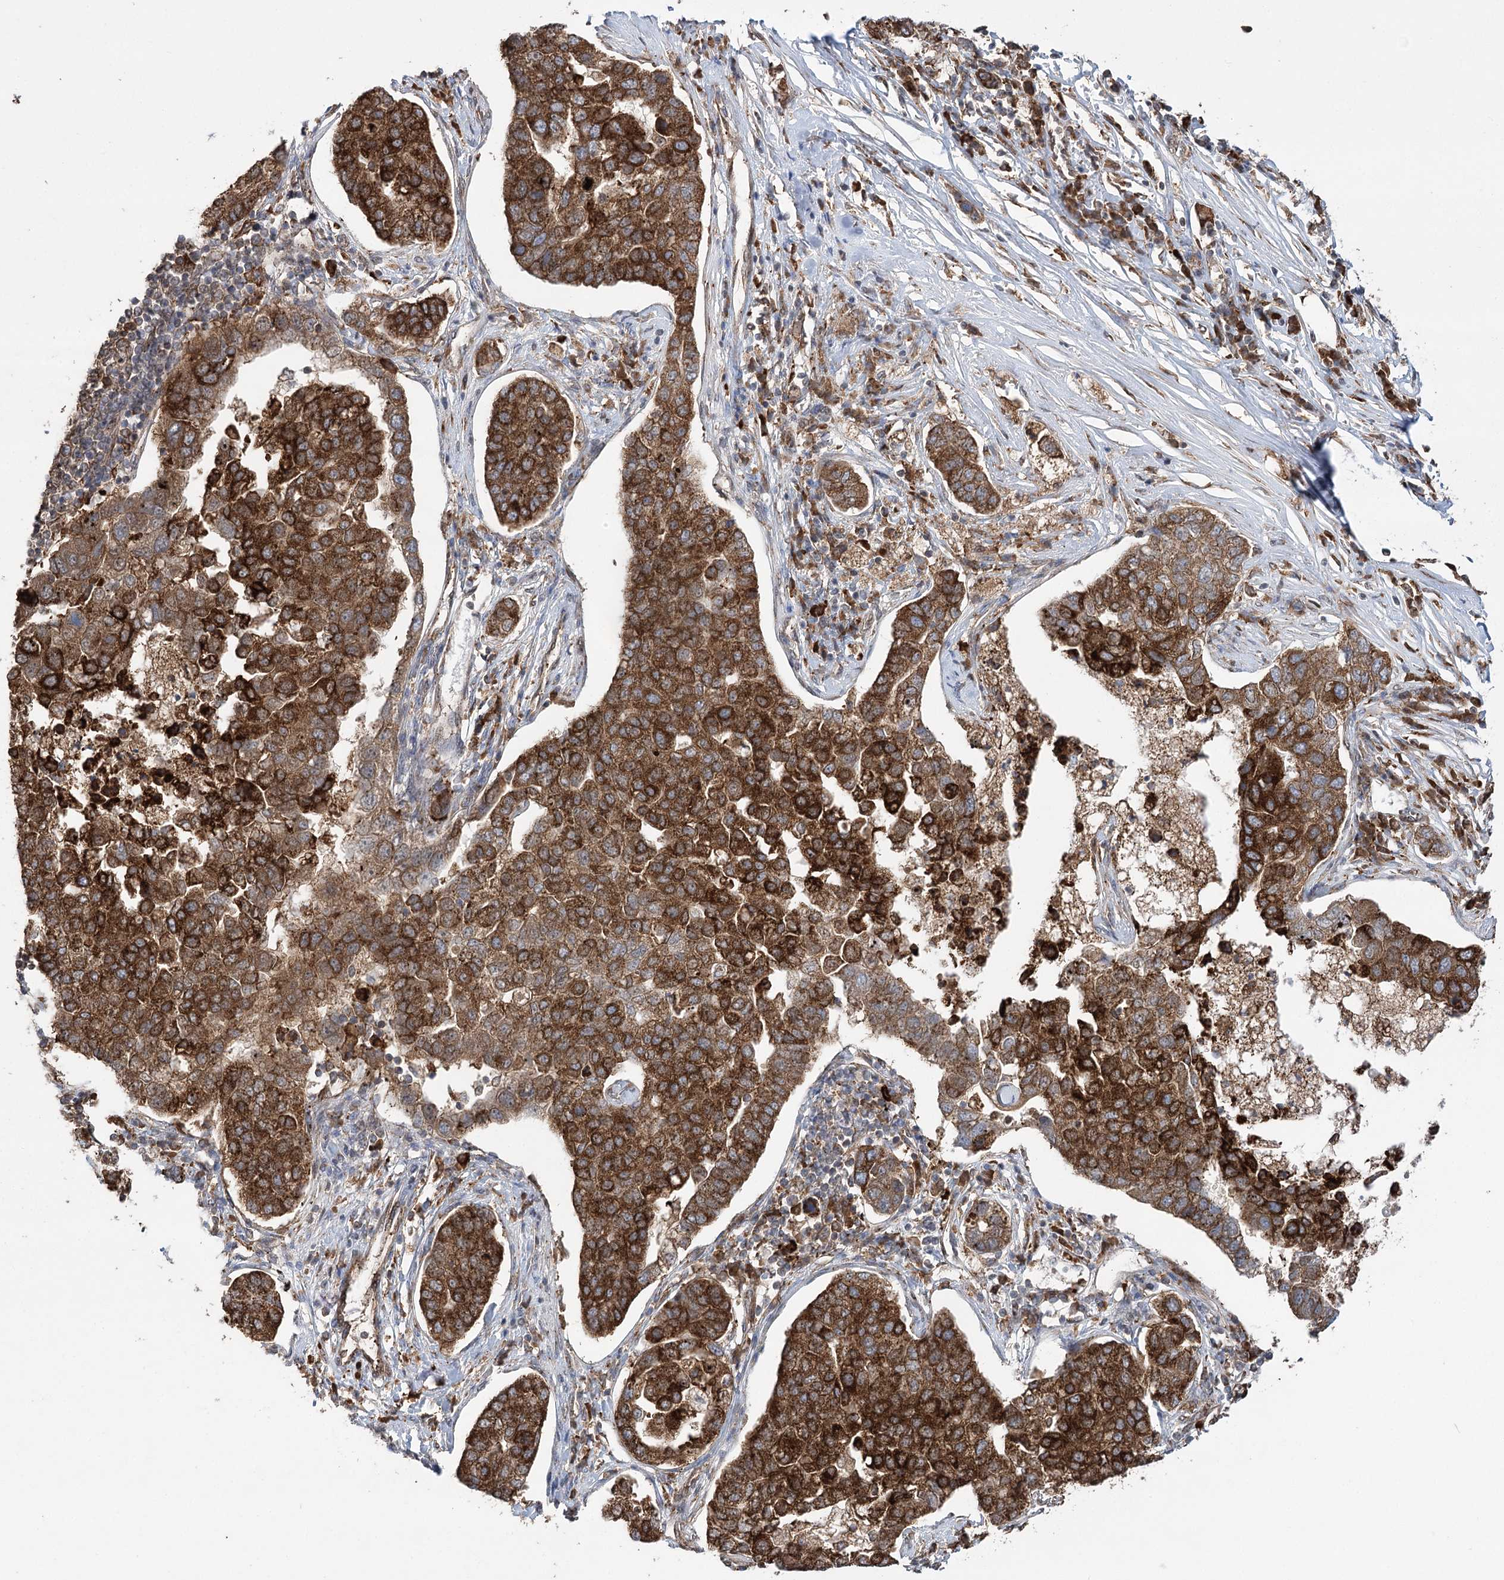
{"staining": {"intensity": "strong", "quantity": ">75%", "location": "cytoplasmic/membranous"}, "tissue": "pancreatic cancer", "cell_type": "Tumor cells", "image_type": "cancer", "snomed": [{"axis": "morphology", "description": "Adenocarcinoma, NOS"}, {"axis": "topography", "description": "Pancreas"}], "caption": "The photomicrograph displays a brown stain indicating the presence of a protein in the cytoplasmic/membranous of tumor cells in pancreatic cancer.", "gene": "DNAJB14", "patient": {"sex": "female", "age": 61}}